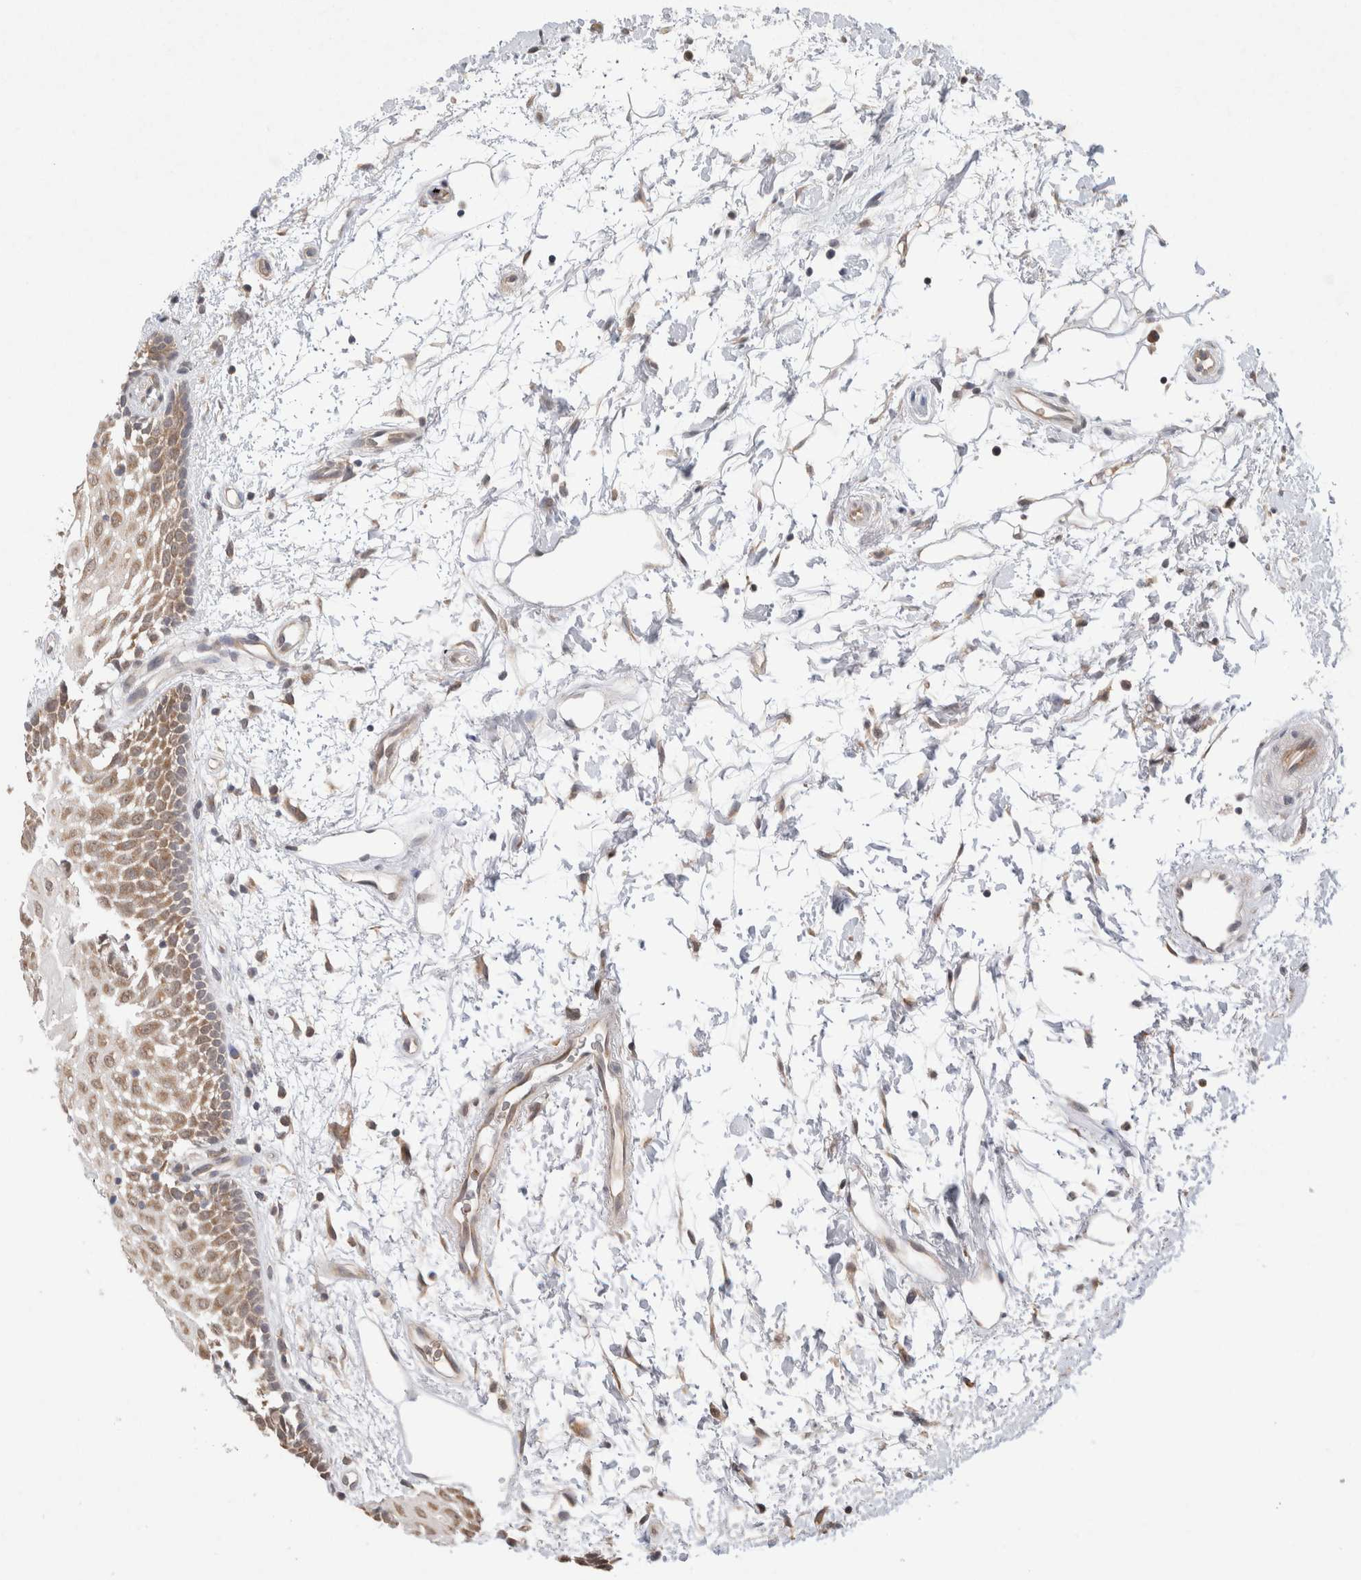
{"staining": {"intensity": "moderate", "quantity": ">75%", "location": "cytoplasmic/membranous,nuclear"}, "tissue": "oral mucosa", "cell_type": "Squamous epithelial cells", "image_type": "normal", "snomed": [{"axis": "morphology", "description": "Normal tissue, NOS"}, {"axis": "topography", "description": "Skeletal muscle"}, {"axis": "topography", "description": "Oral tissue"}, {"axis": "topography", "description": "Peripheral nerve tissue"}], "caption": "Immunohistochemistry of unremarkable oral mucosa shows medium levels of moderate cytoplasmic/membranous,nuclear positivity in about >75% of squamous epithelial cells.", "gene": "EIF3E", "patient": {"sex": "female", "age": 84}}